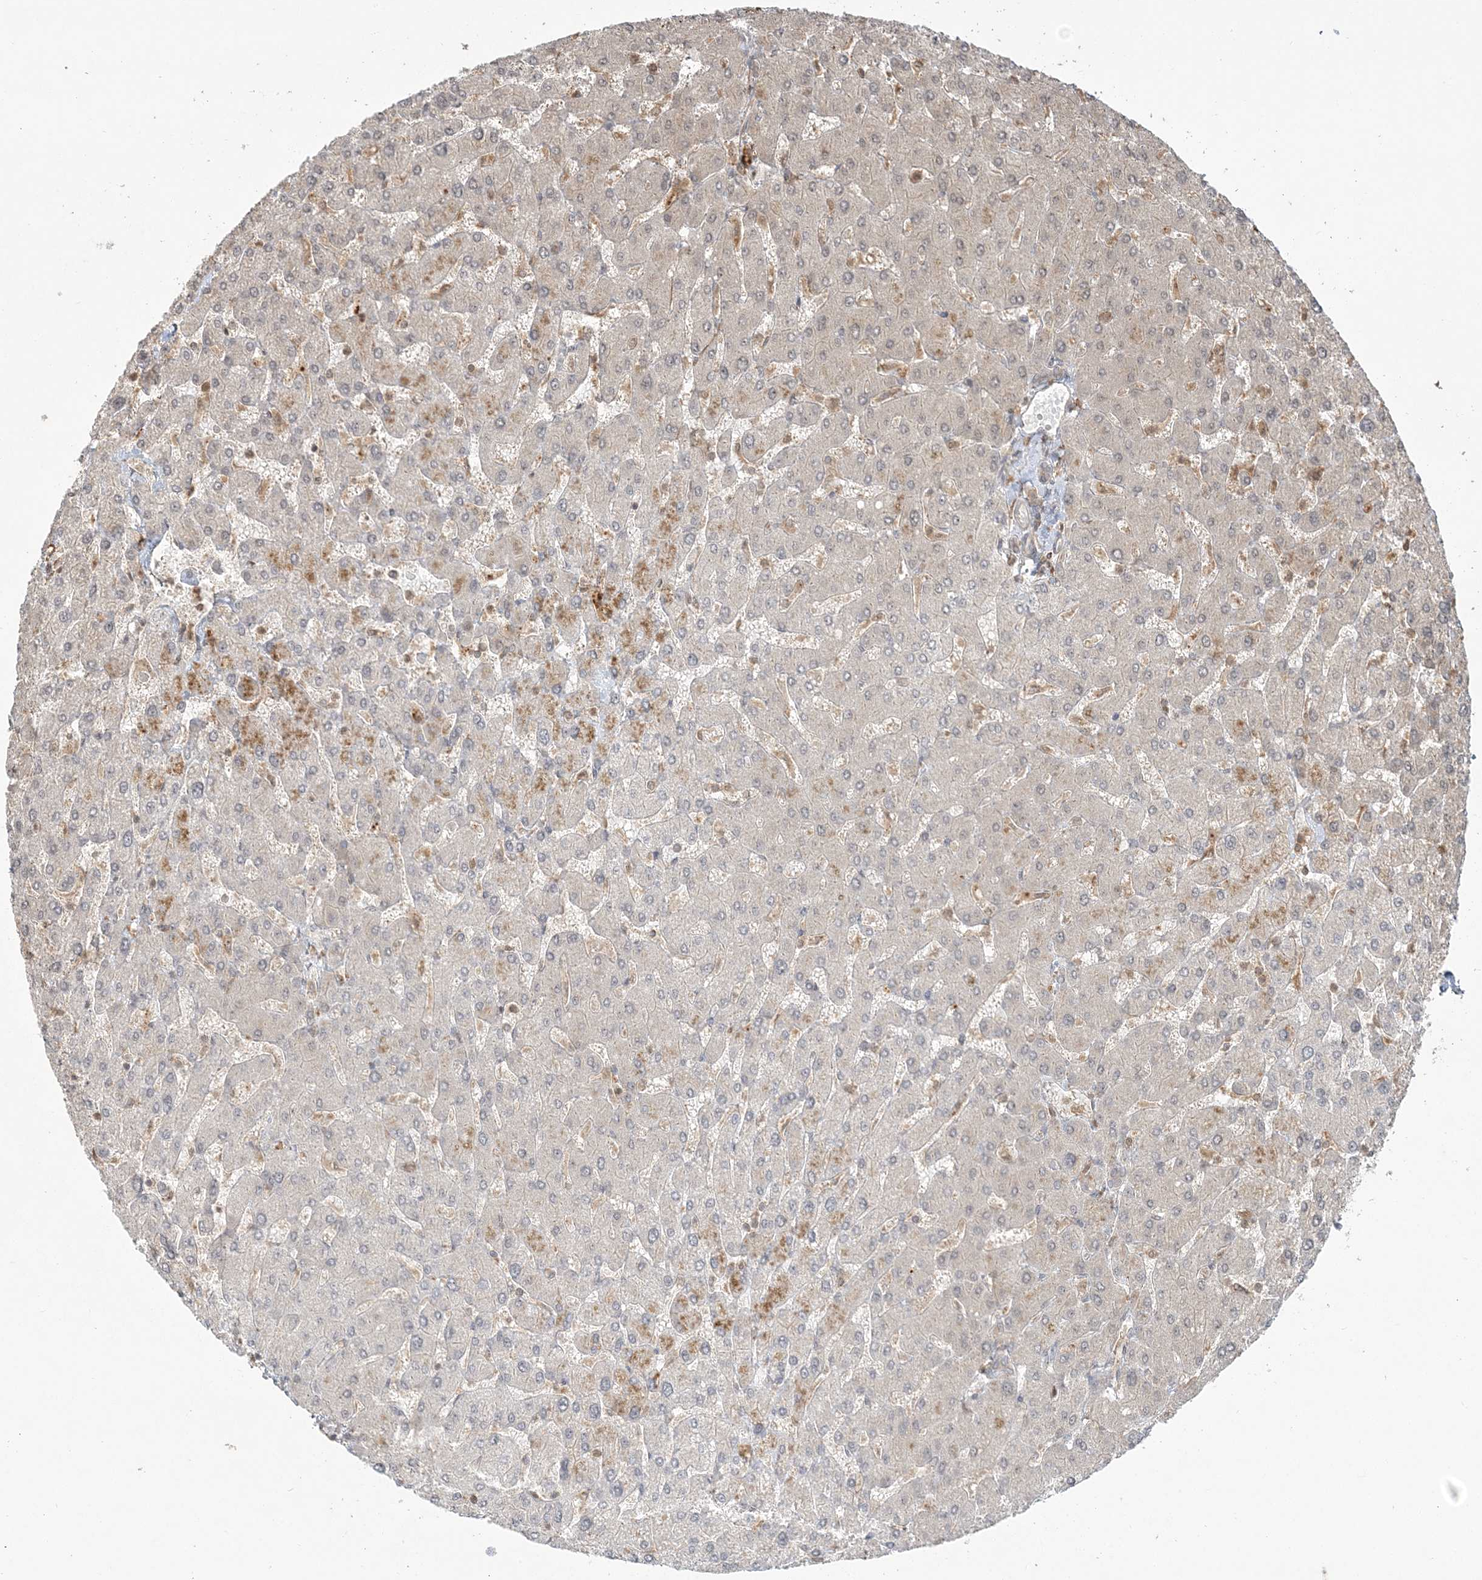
{"staining": {"intensity": "negative", "quantity": "none", "location": "none"}, "tissue": "liver", "cell_type": "Cholangiocytes", "image_type": "normal", "snomed": [{"axis": "morphology", "description": "Normal tissue, NOS"}, {"axis": "topography", "description": "Liver"}], "caption": "High power microscopy image of an immunohistochemistry (IHC) image of benign liver, revealing no significant staining in cholangiocytes. (DAB (3,3'-diaminobenzidine) IHC, high magnification).", "gene": "CAB39", "patient": {"sex": "male", "age": 55}}